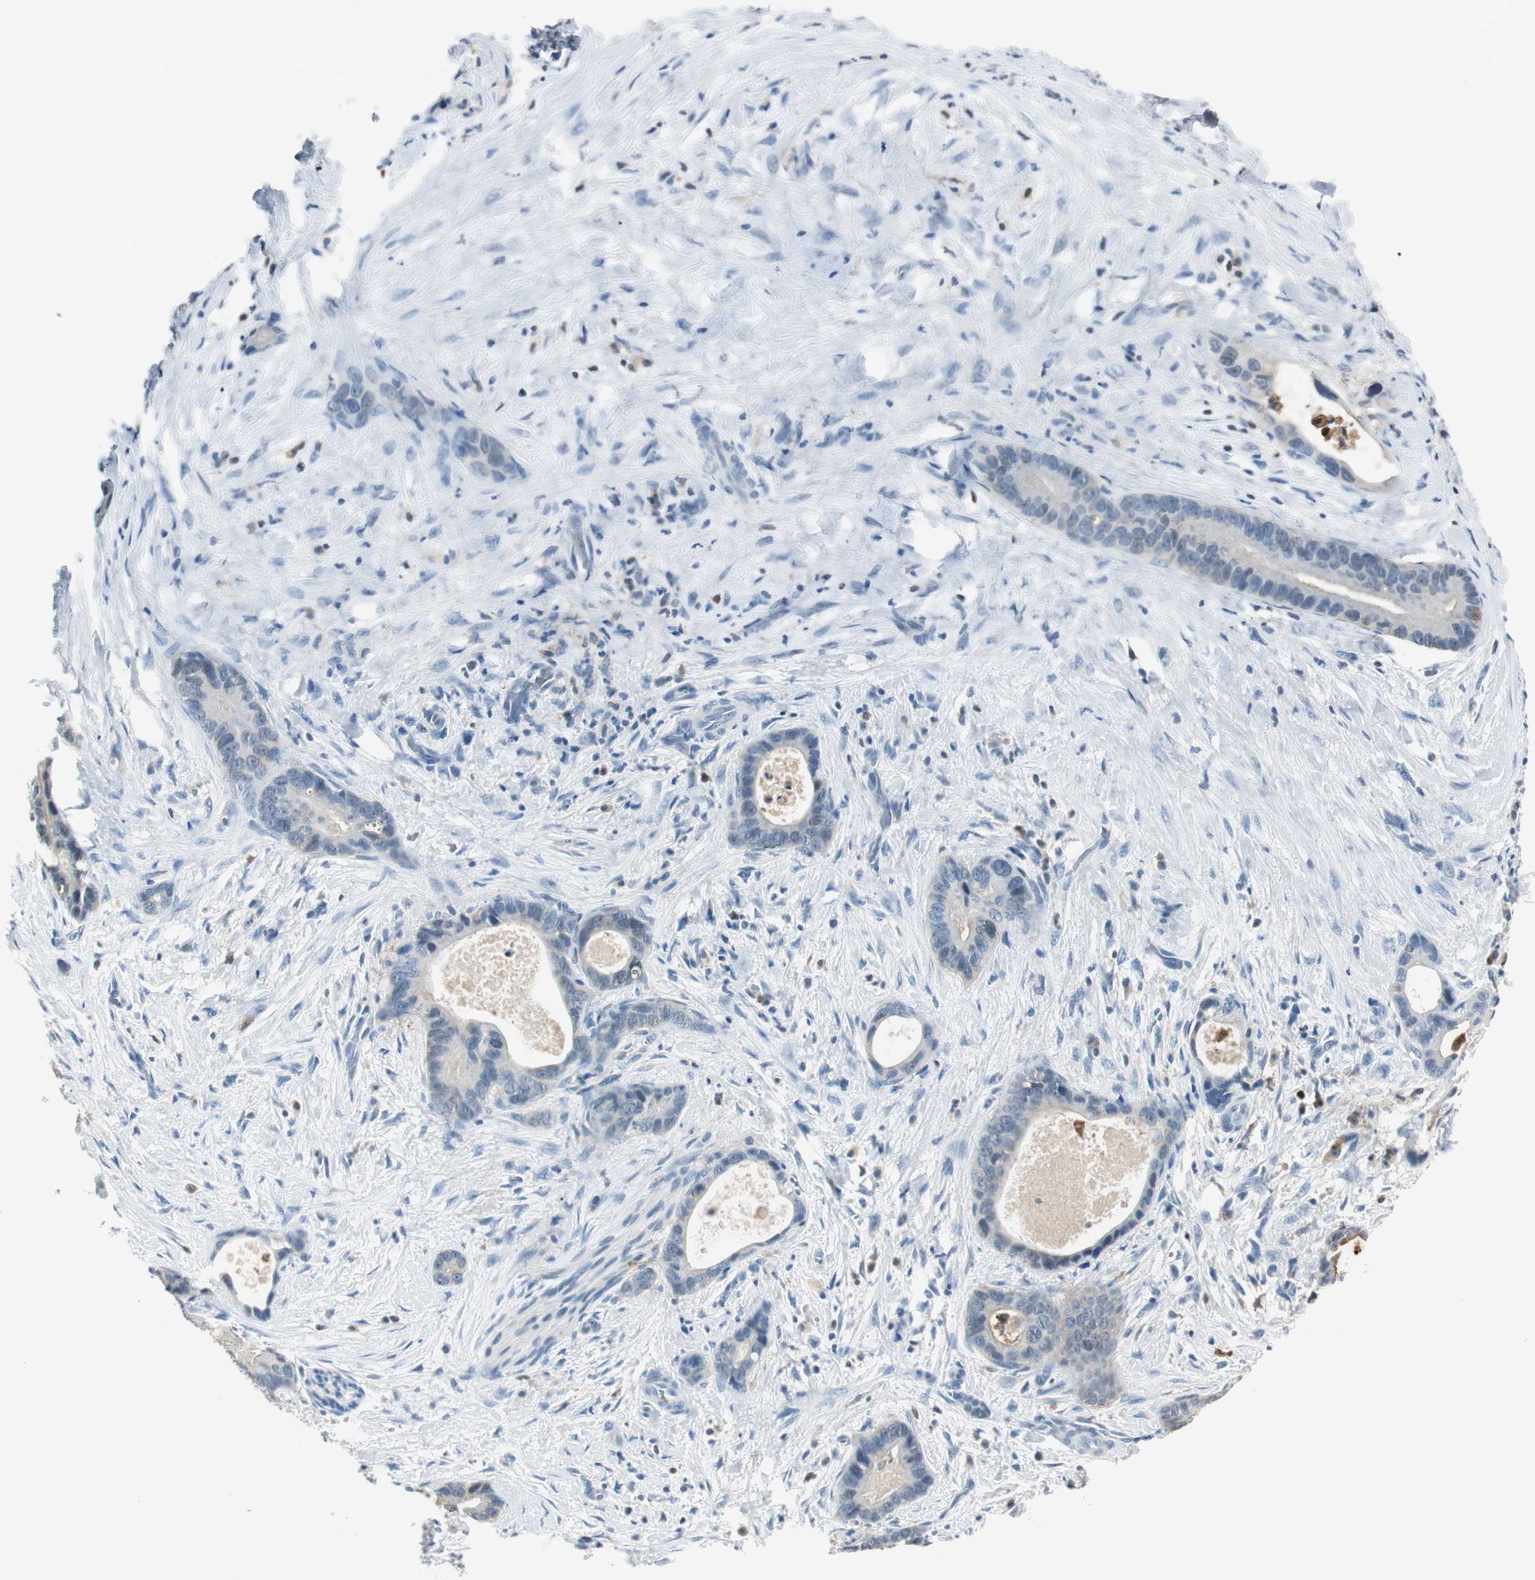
{"staining": {"intensity": "negative", "quantity": "none", "location": "none"}, "tissue": "liver cancer", "cell_type": "Tumor cells", "image_type": "cancer", "snomed": [{"axis": "morphology", "description": "Cholangiocarcinoma"}, {"axis": "topography", "description": "Liver"}], "caption": "Immunohistochemistry (IHC) micrograph of human cholangiocarcinoma (liver) stained for a protein (brown), which exhibits no staining in tumor cells. (Immunohistochemistry, brightfield microscopy, high magnification).", "gene": "MSTO1", "patient": {"sex": "female", "age": 55}}